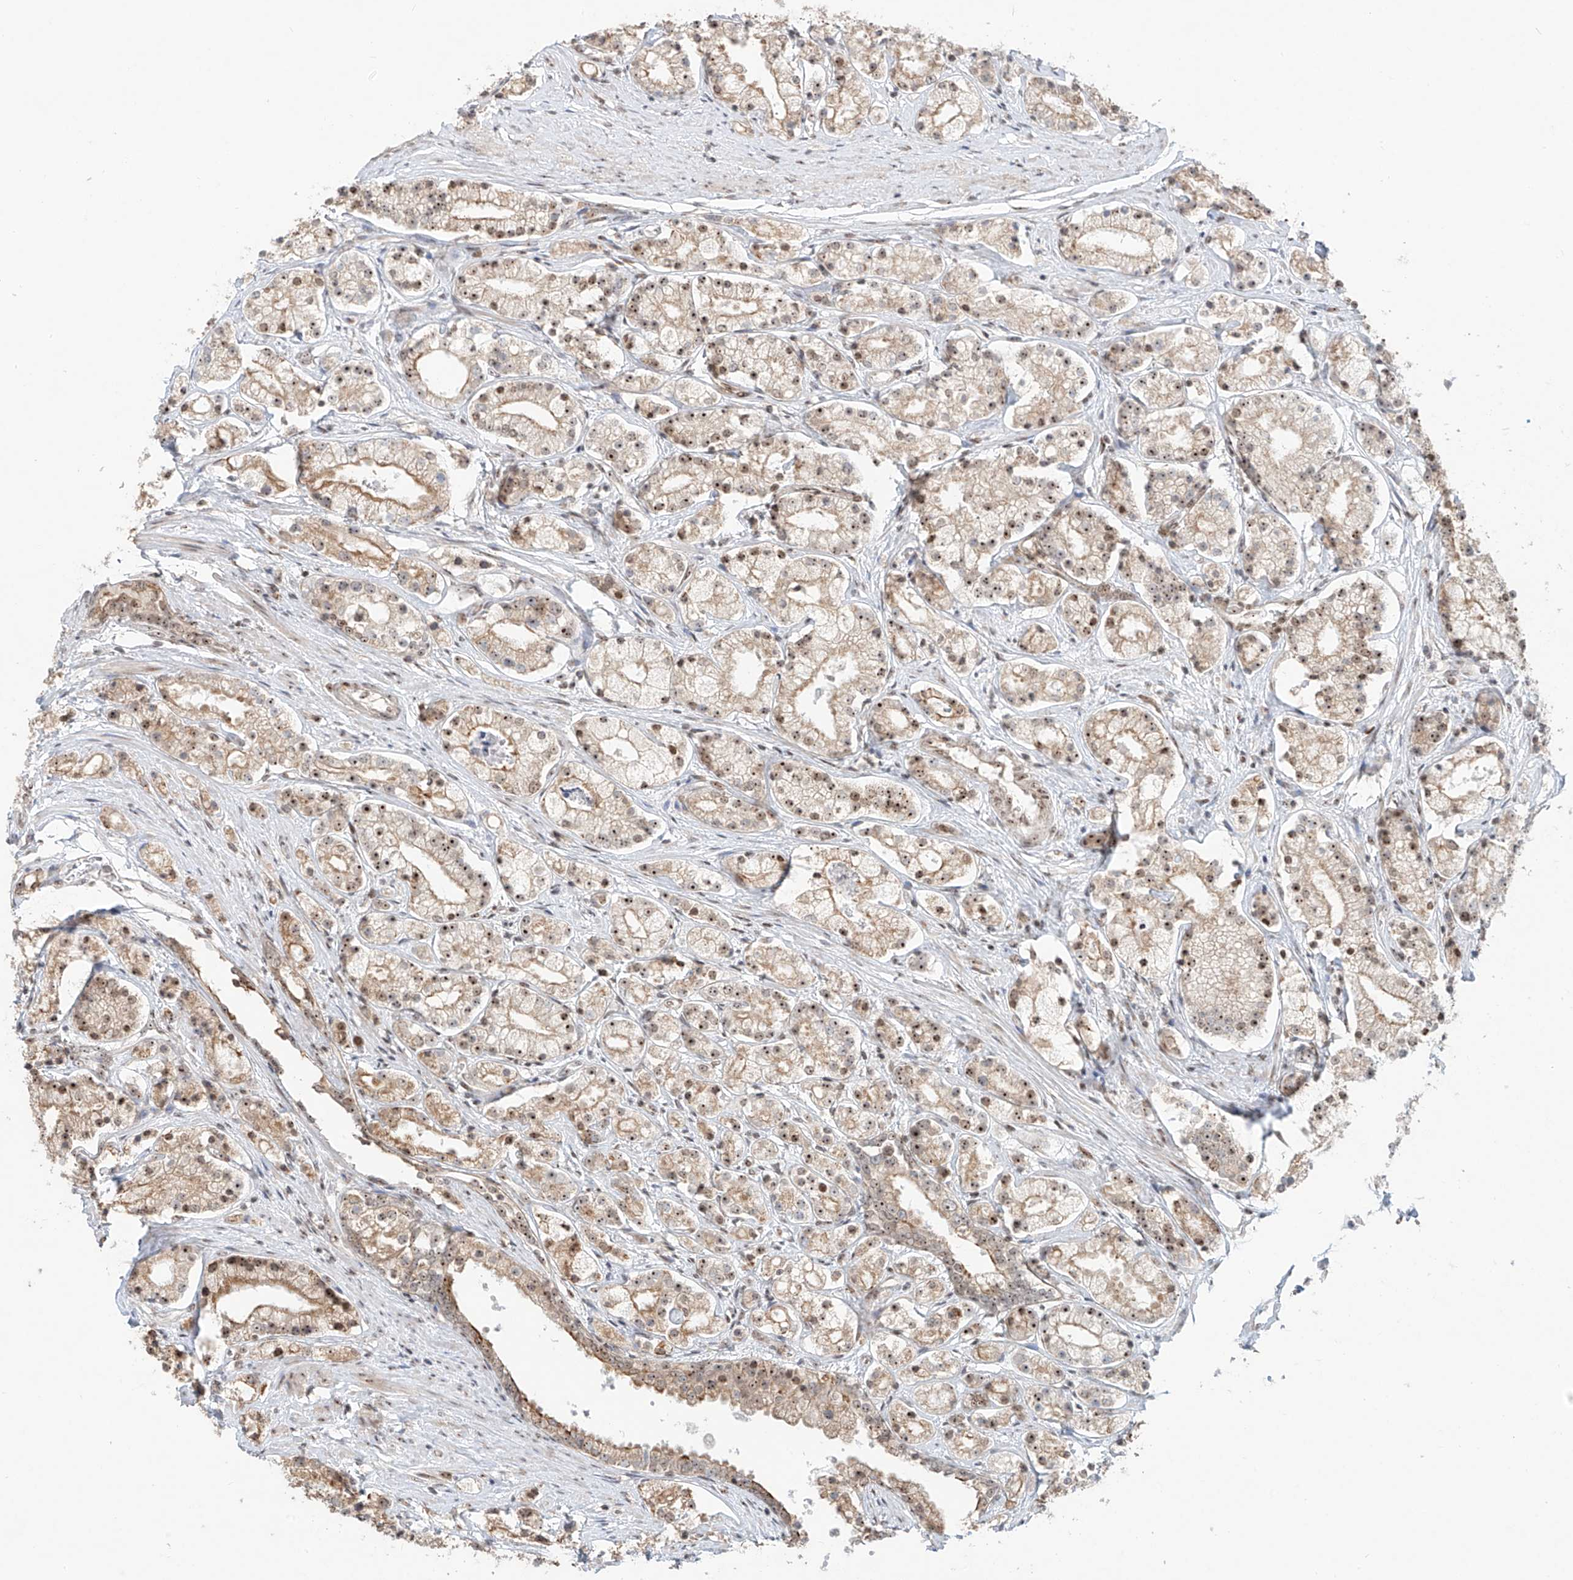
{"staining": {"intensity": "moderate", "quantity": ">75%", "location": "cytoplasmic/membranous,nuclear"}, "tissue": "prostate cancer", "cell_type": "Tumor cells", "image_type": "cancer", "snomed": [{"axis": "morphology", "description": "Adenocarcinoma, High grade"}, {"axis": "topography", "description": "Prostate"}], "caption": "A histopathology image of human prostate cancer stained for a protein exhibits moderate cytoplasmic/membranous and nuclear brown staining in tumor cells.", "gene": "ZNF512", "patient": {"sex": "male", "age": 69}}